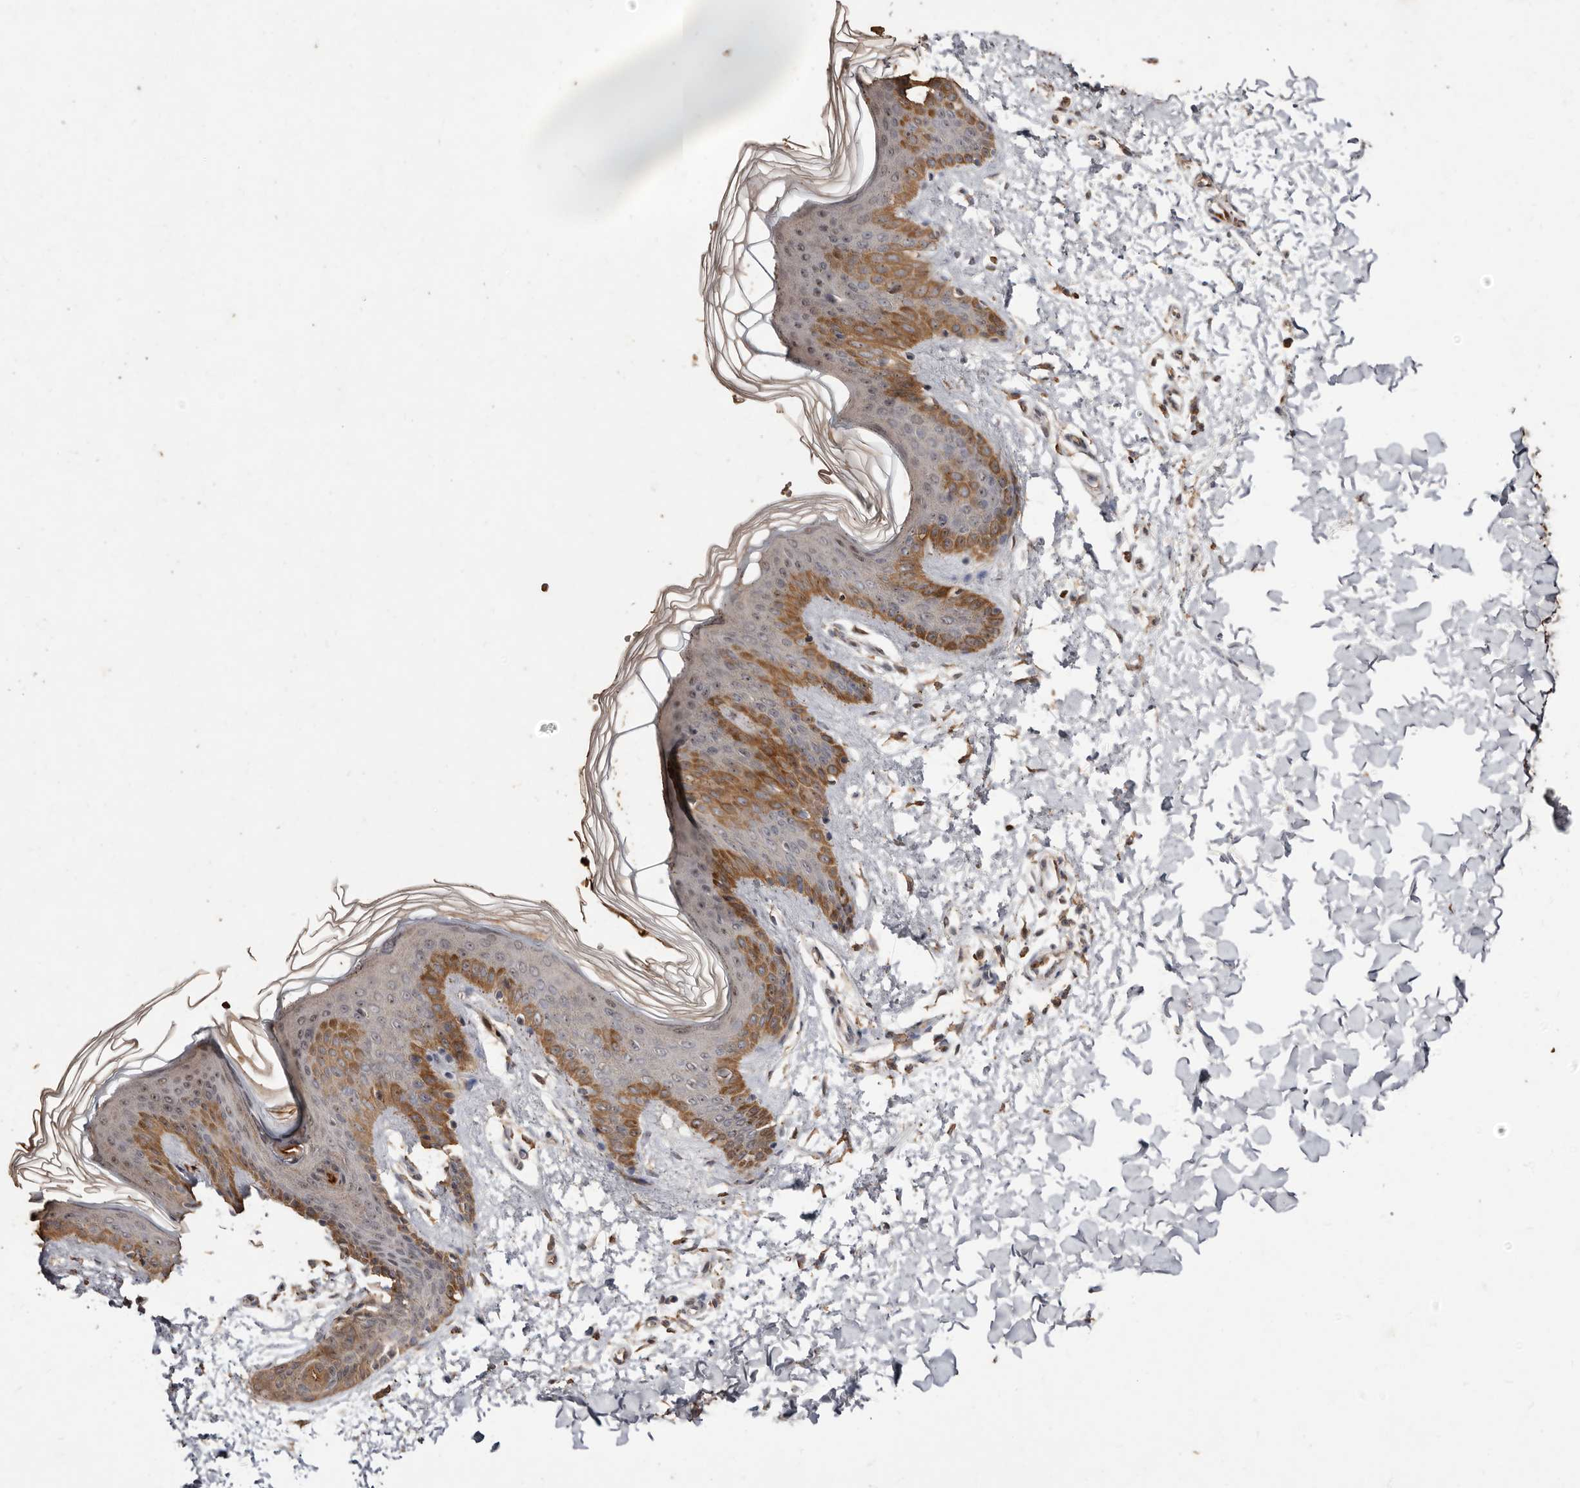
{"staining": {"intensity": "moderate", "quantity": ">75%", "location": "cytoplasmic/membranous"}, "tissue": "skin", "cell_type": "Fibroblasts", "image_type": "normal", "snomed": [{"axis": "morphology", "description": "Normal tissue, NOS"}, {"axis": "morphology", "description": "Neoplasm, benign, NOS"}, {"axis": "topography", "description": "Skin"}, {"axis": "topography", "description": "Soft tissue"}], "caption": "The image demonstrates staining of benign skin, revealing moderate cytoplasmic/membranous protein staining (brown color) within fibroblasts. The staining is performed using DAB (3,3'-diaminobenzidine) brown chromogen to label protein expression. The nuclei are counter-stained blue using hematoxylin.", "gene": "GRAMD2A", "patient": {"sex": "male", "age": 26}}